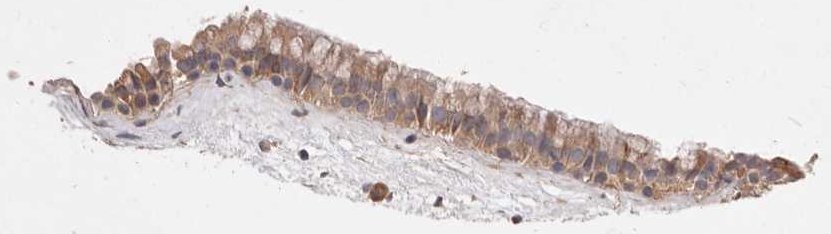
{"staining": {"intensity": "moderate", "quantity": ">75%", "location": "cytoplasmic/membranous"}, "tissue": "nasopharynx", "cell_type": "Respiratory epithelial cells", "image_type": "normal", "snomed": [{"axis": "morphology", "description": "Normal tissue, NOS"}, {"axis": "morphology", "description": "Inflammation, NOS"}, {"axis": "topography", "description": "Nasopharynx"}], "caption": "A micrograph of human nasopharynx stained for a protein exhibits moderate cytoplasmic/membranous brown staining in respiratory epithelial cells. Nuclei are stained in blue.", "gene": "ARHGEF10L", "patient": {"sex": "male", "age": 48}}